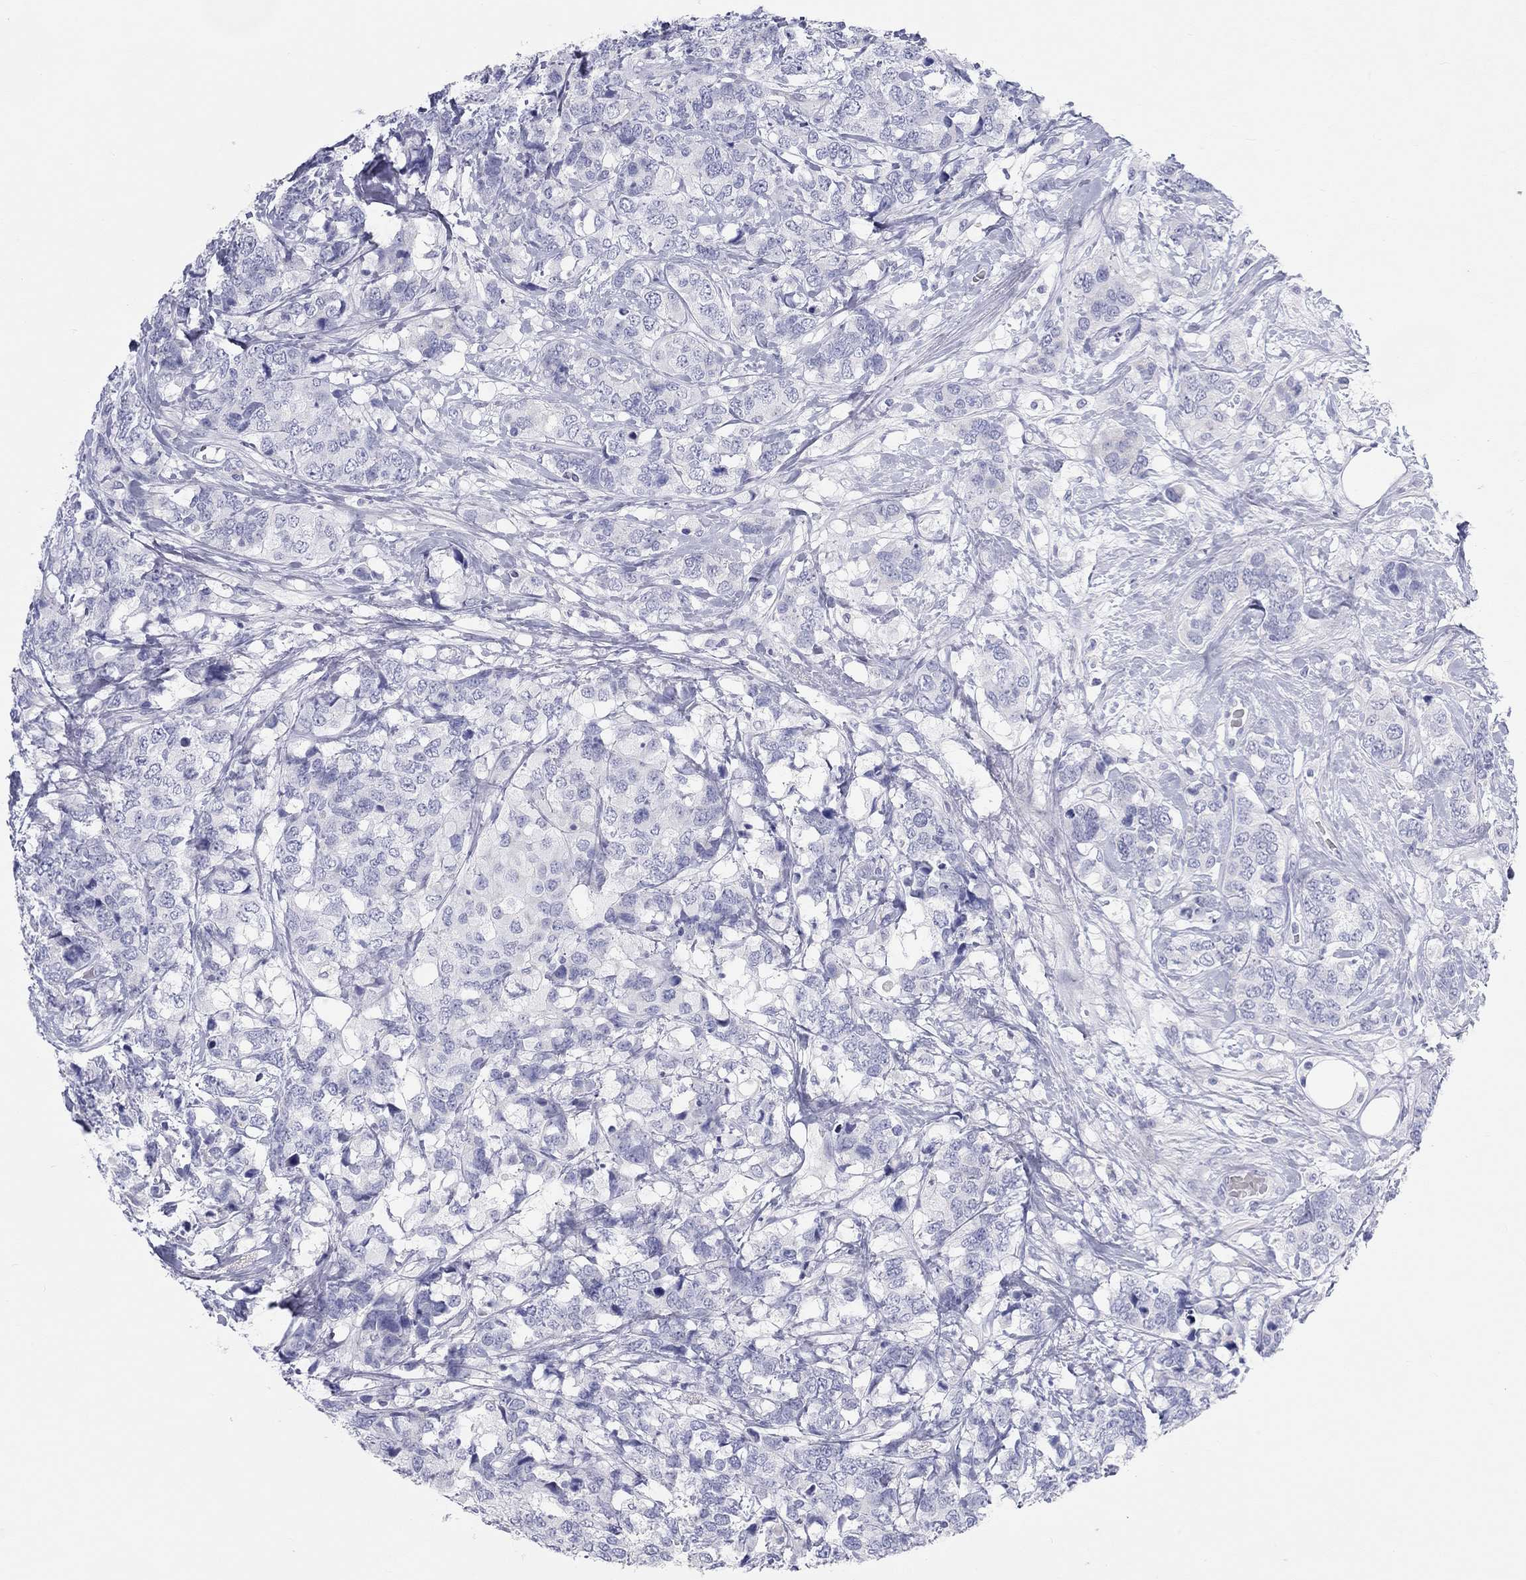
{"staining": {"intensity": "negative", "quantity": "none", "location": "none"}, "tissue": "breast cancer", "cell_type": "Tumor cells", "image_type": "cancer", "snomed": [{"axis": "morphology", "description": "Lobular carcinoma"}, {"axis": "topography", "description": "Breast"}], "caption": "Lobular carcinoma (breast) stained for a protein using IHC demonstrates no positivity tumor cells.", "gene": "PCDHGC5", "patient": {"sex": "female", "age": 59}}